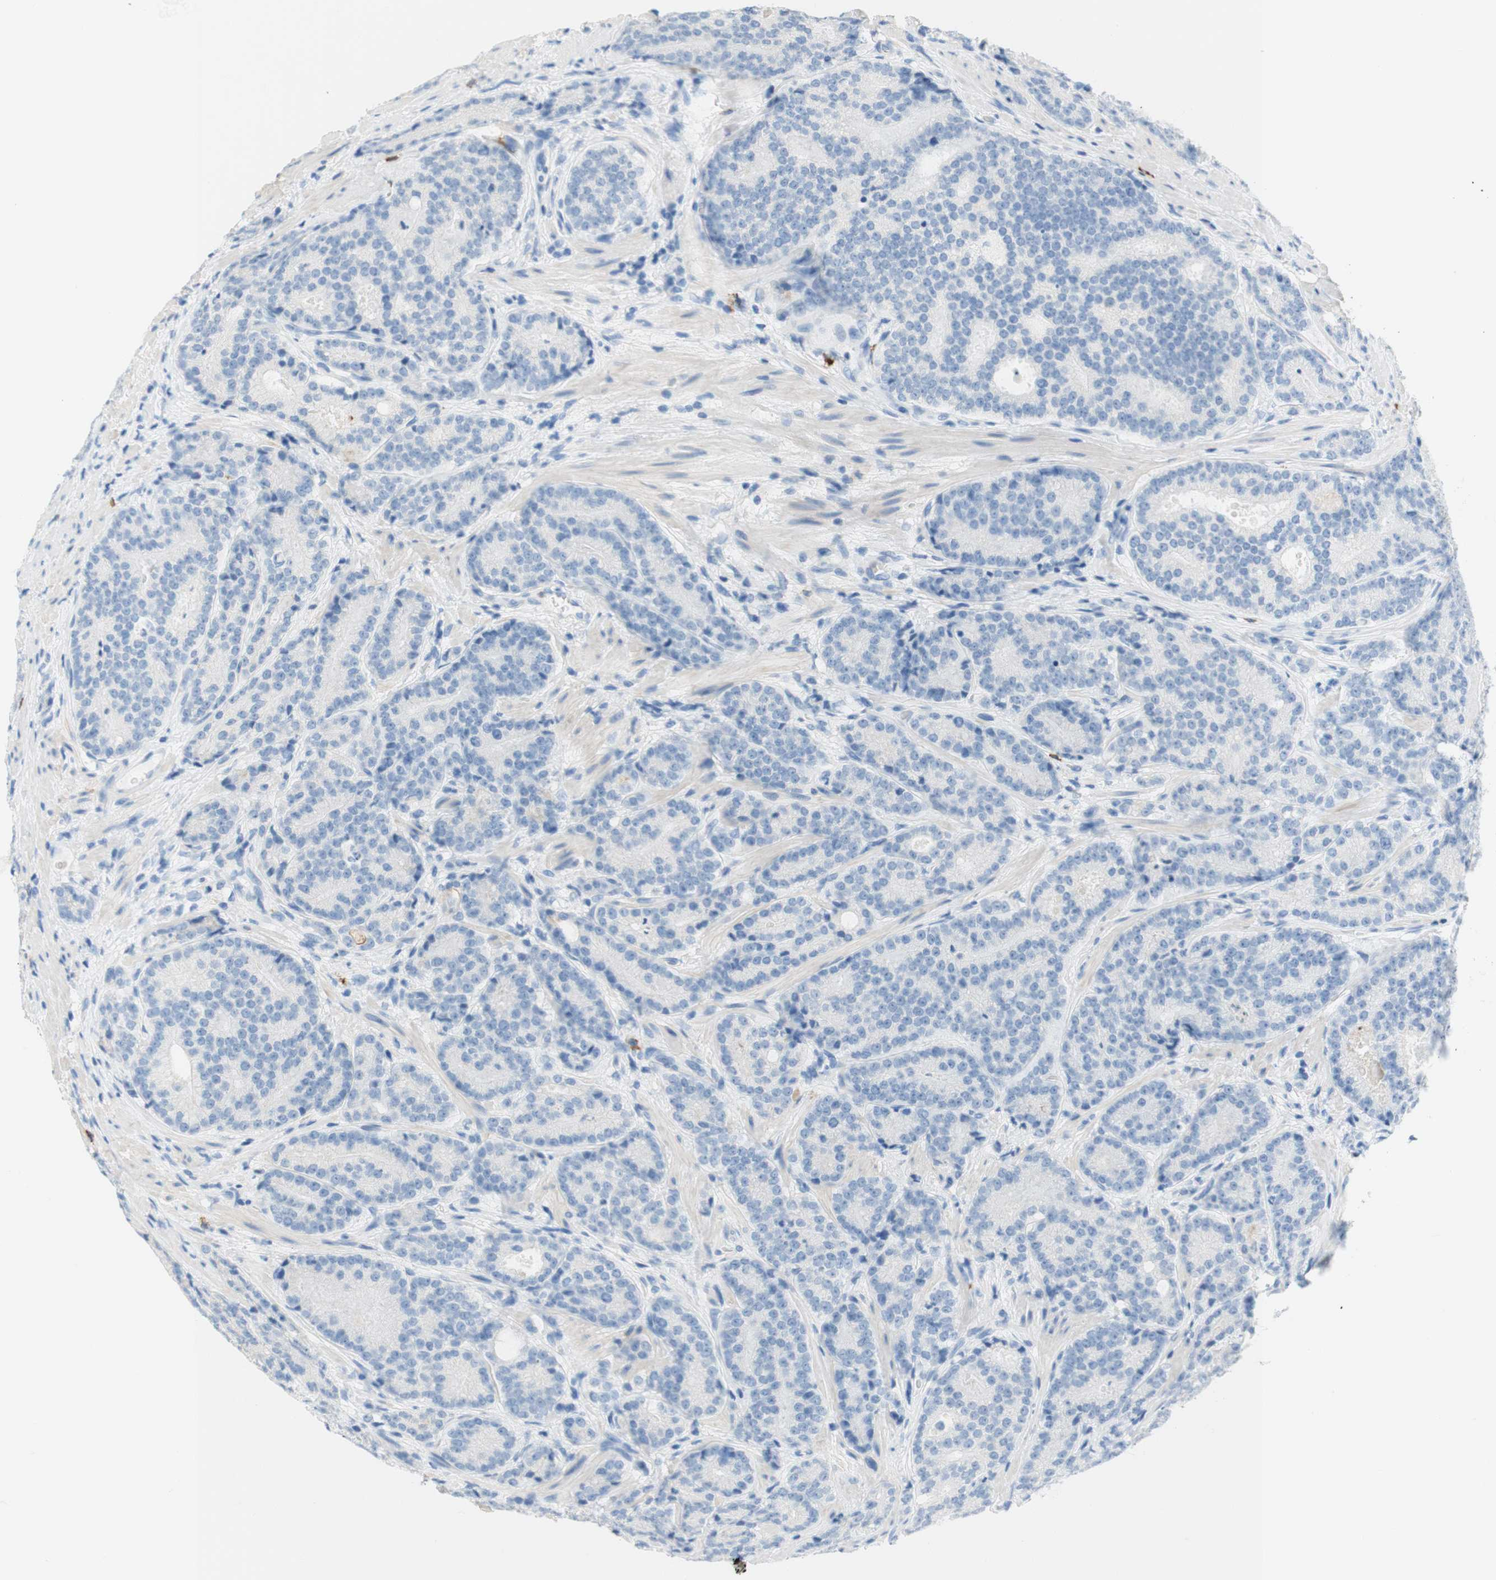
{"staining": {"intensity": "negative", "quantity": "none", "location": "none"}, "tissue": "prostate cancer", "cell_type": "Tumor cells", "image_type": "cancer", "snomed": [{"axis": "morphology", "description": "Adenocarcinoma, High grade"}, {"axis": "topography", "description": "Prostate"}], "caption": "The photomicrograph demonstrates no significant expression in tumor cells of prostate cancer.", "gene": "CEACAM1", "patient": {"sex": "male", "age": 61}}